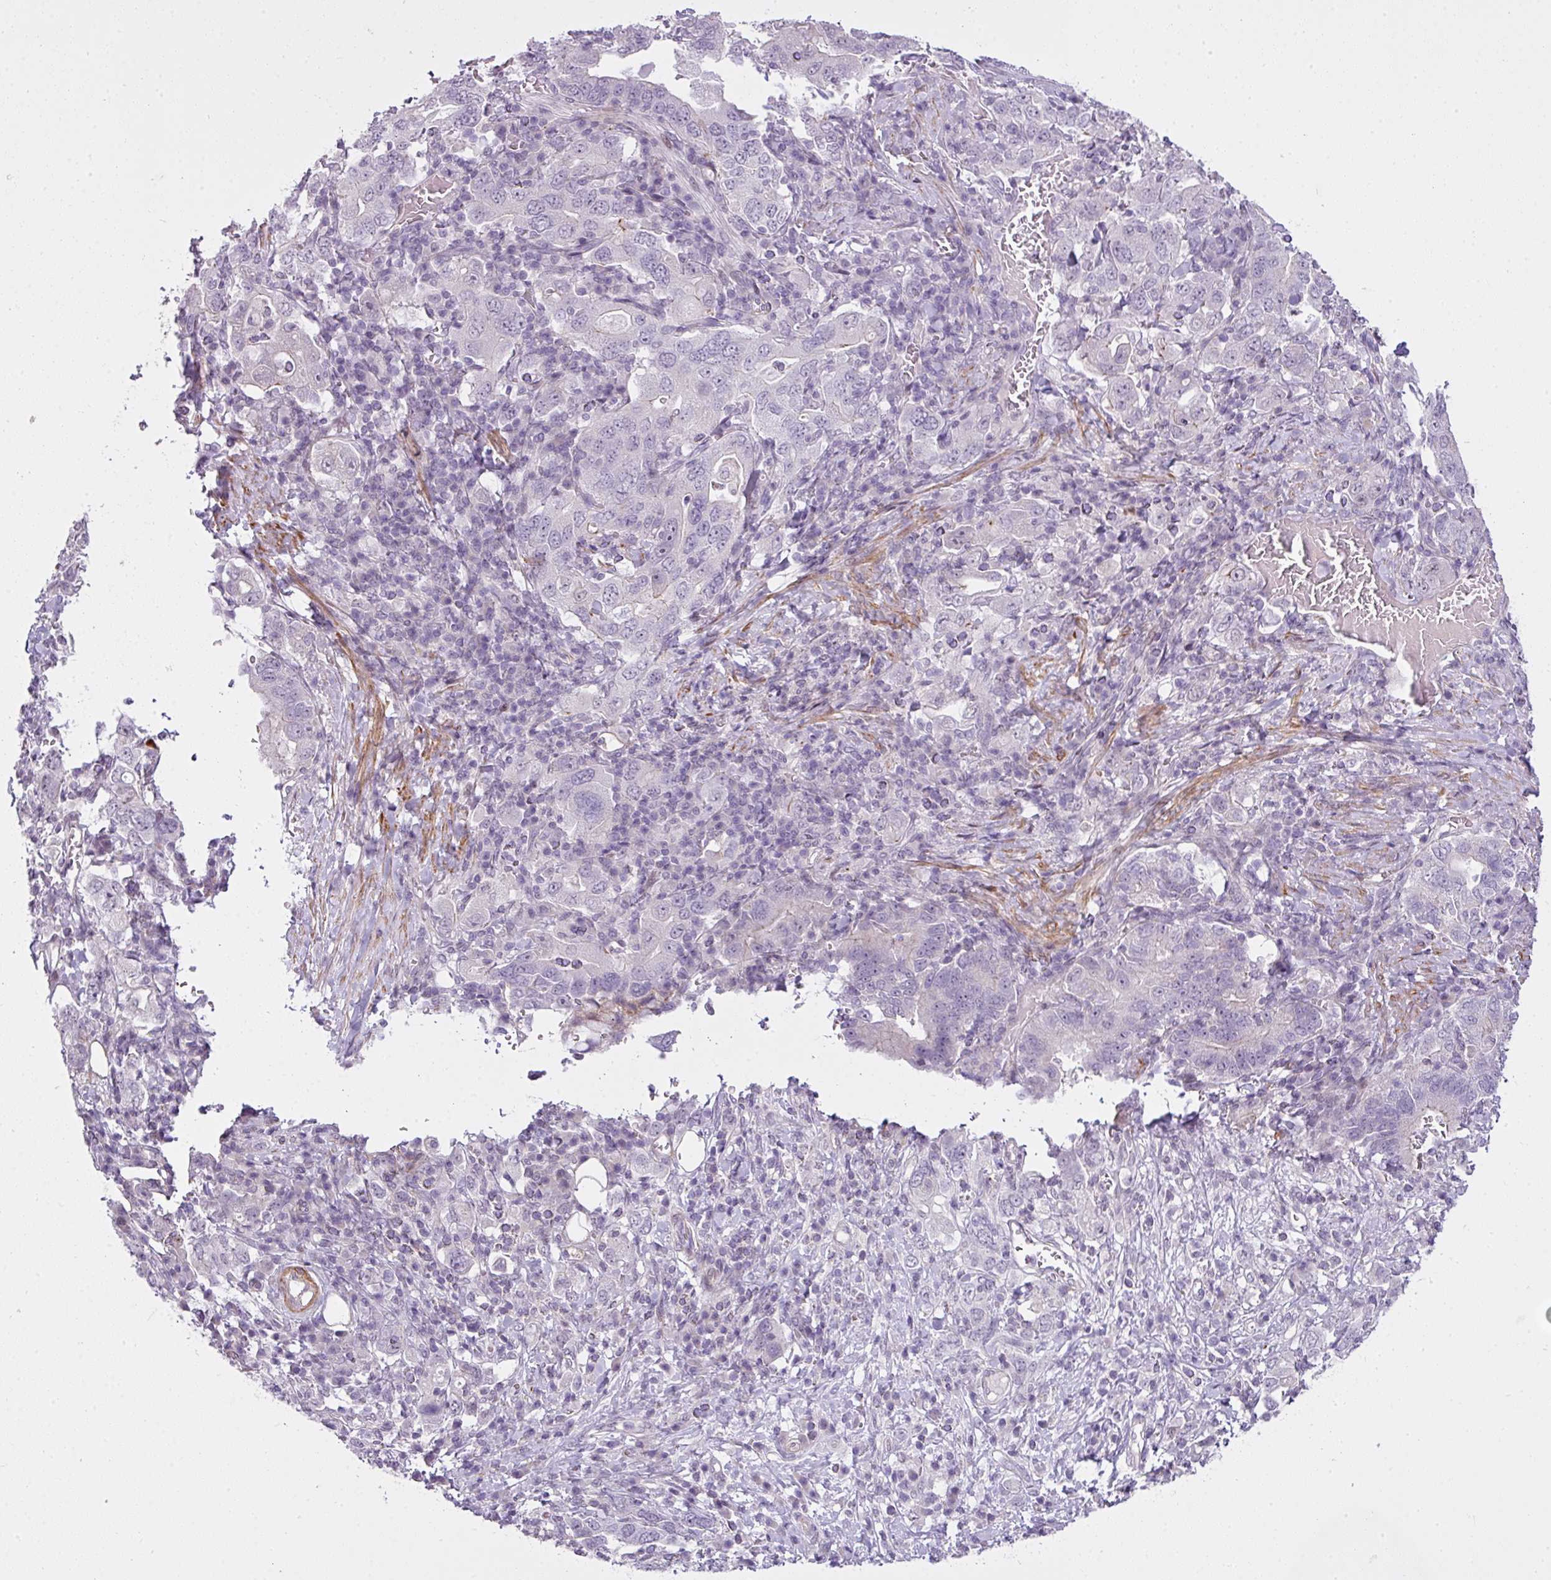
{"staining": {"intensity": "negative", "quantity": "none", "location": "none"}, "tissue": "stomach cancer", "cell_type": "Tumor cells", "image_type": "cancer", "snomed": [{"axis": "morphology", "description": "Adenocarcinoma, NOS"}, {"axis": "topography", "description": "Stomach, upper"}, {"axis": "topography", "description": "Stomach"}], "caption": "IHC micrograph of neoplastic tissue: human stomach cancer (adenocarcinoma) stained with DAB shows no significant protein positivity in tumor cells.", "gene": "ZNF688", "patient": {"sex": "male", "age": 62}}